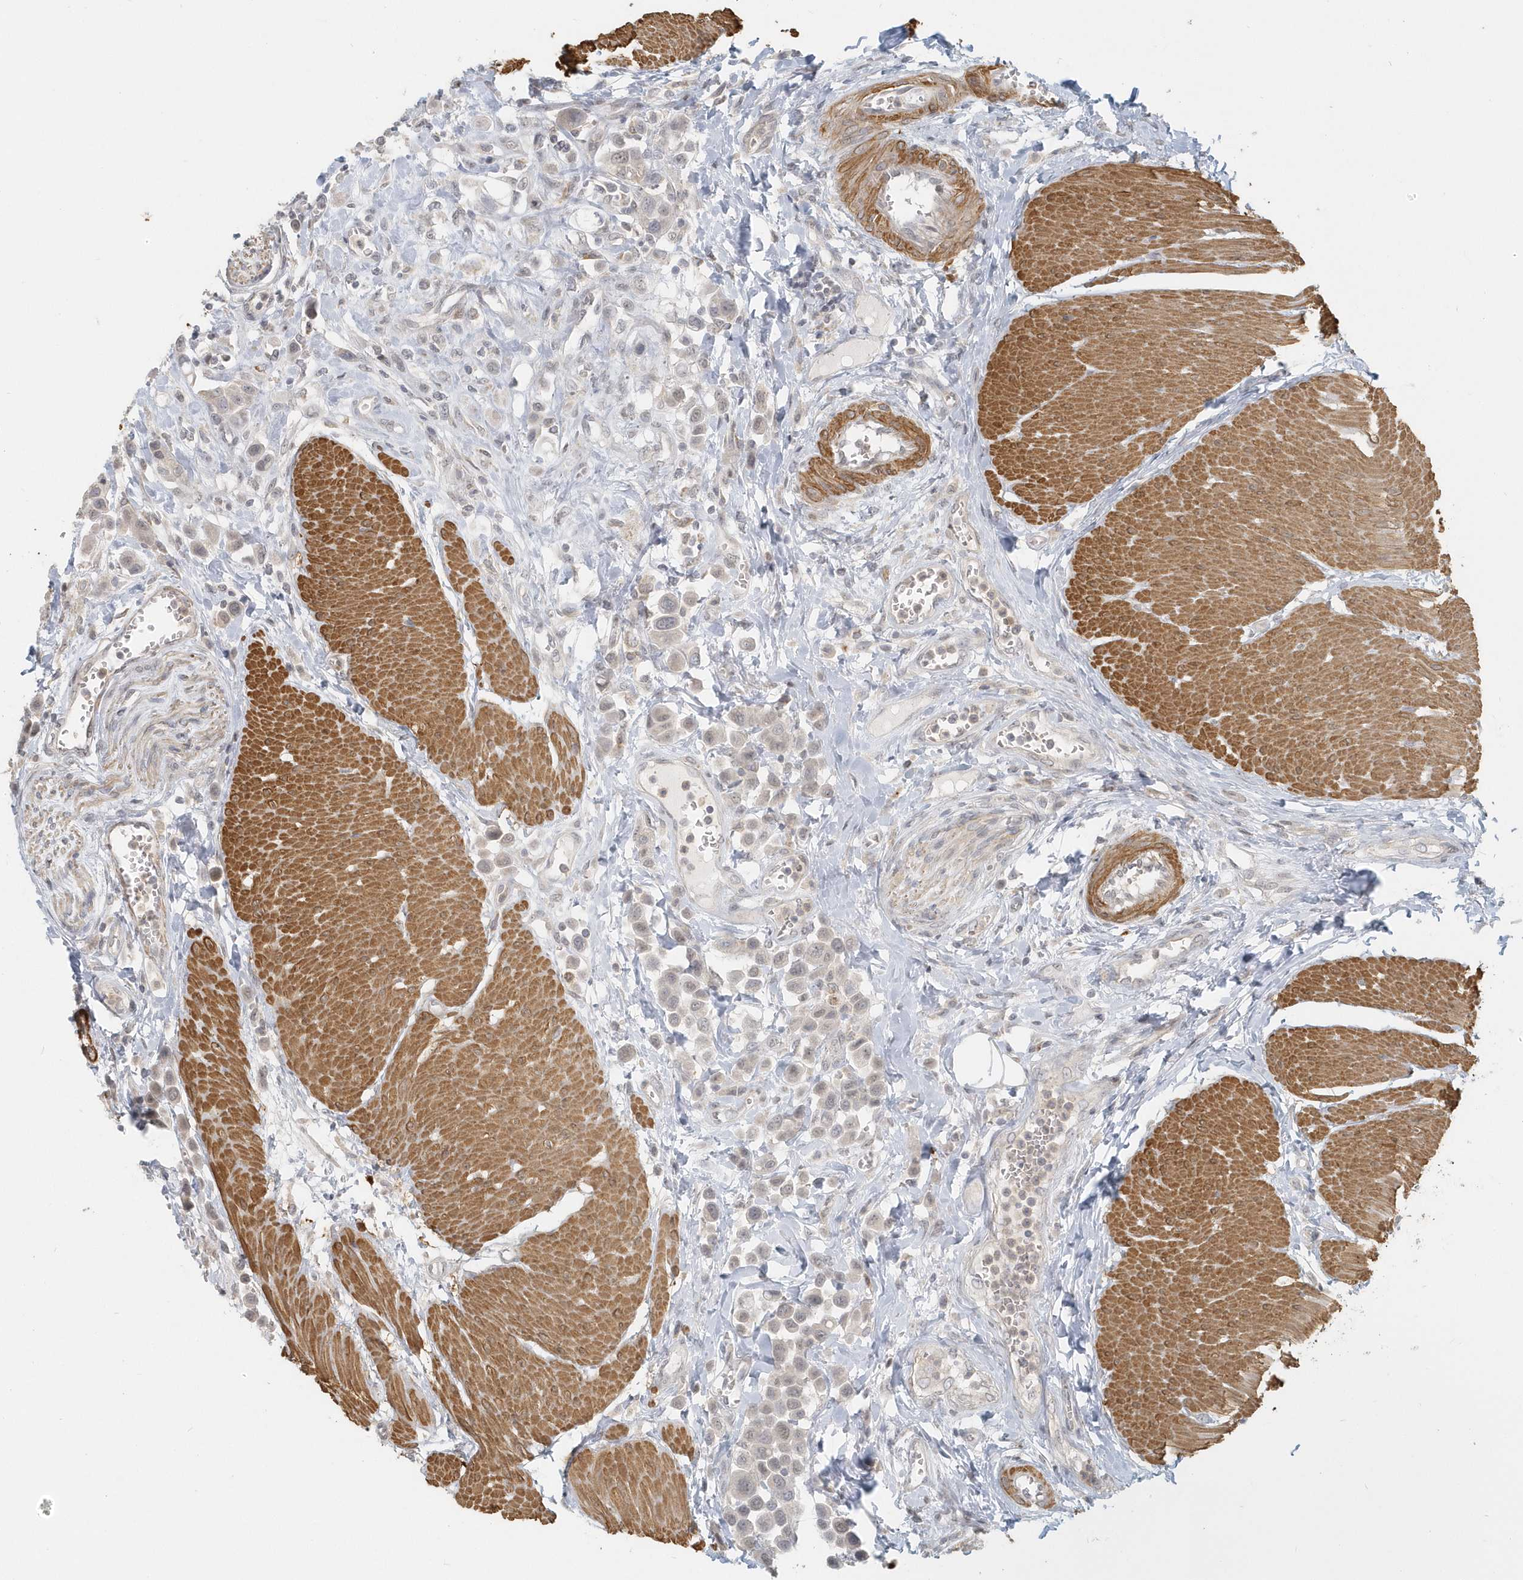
{"staining": {"intensity": "weak", "quantity": "<25%", "location": "nuclear"}, "tissue": "urothelial cancer", "cell_type": "Tumor cells", "image_type": "cancer", "snomed": [{"axis": "morphology", "description": "Urothelial carcinoma, High grade"}, {"axis": "topography", "description": "Urinary bladder"}], "caption": "DAB immunohistochemical staining of urothelial cancer exhibits no significant expression in tumor cells.", "gene": "NAPB", "patient": {"sex": "male", "age": 50}}